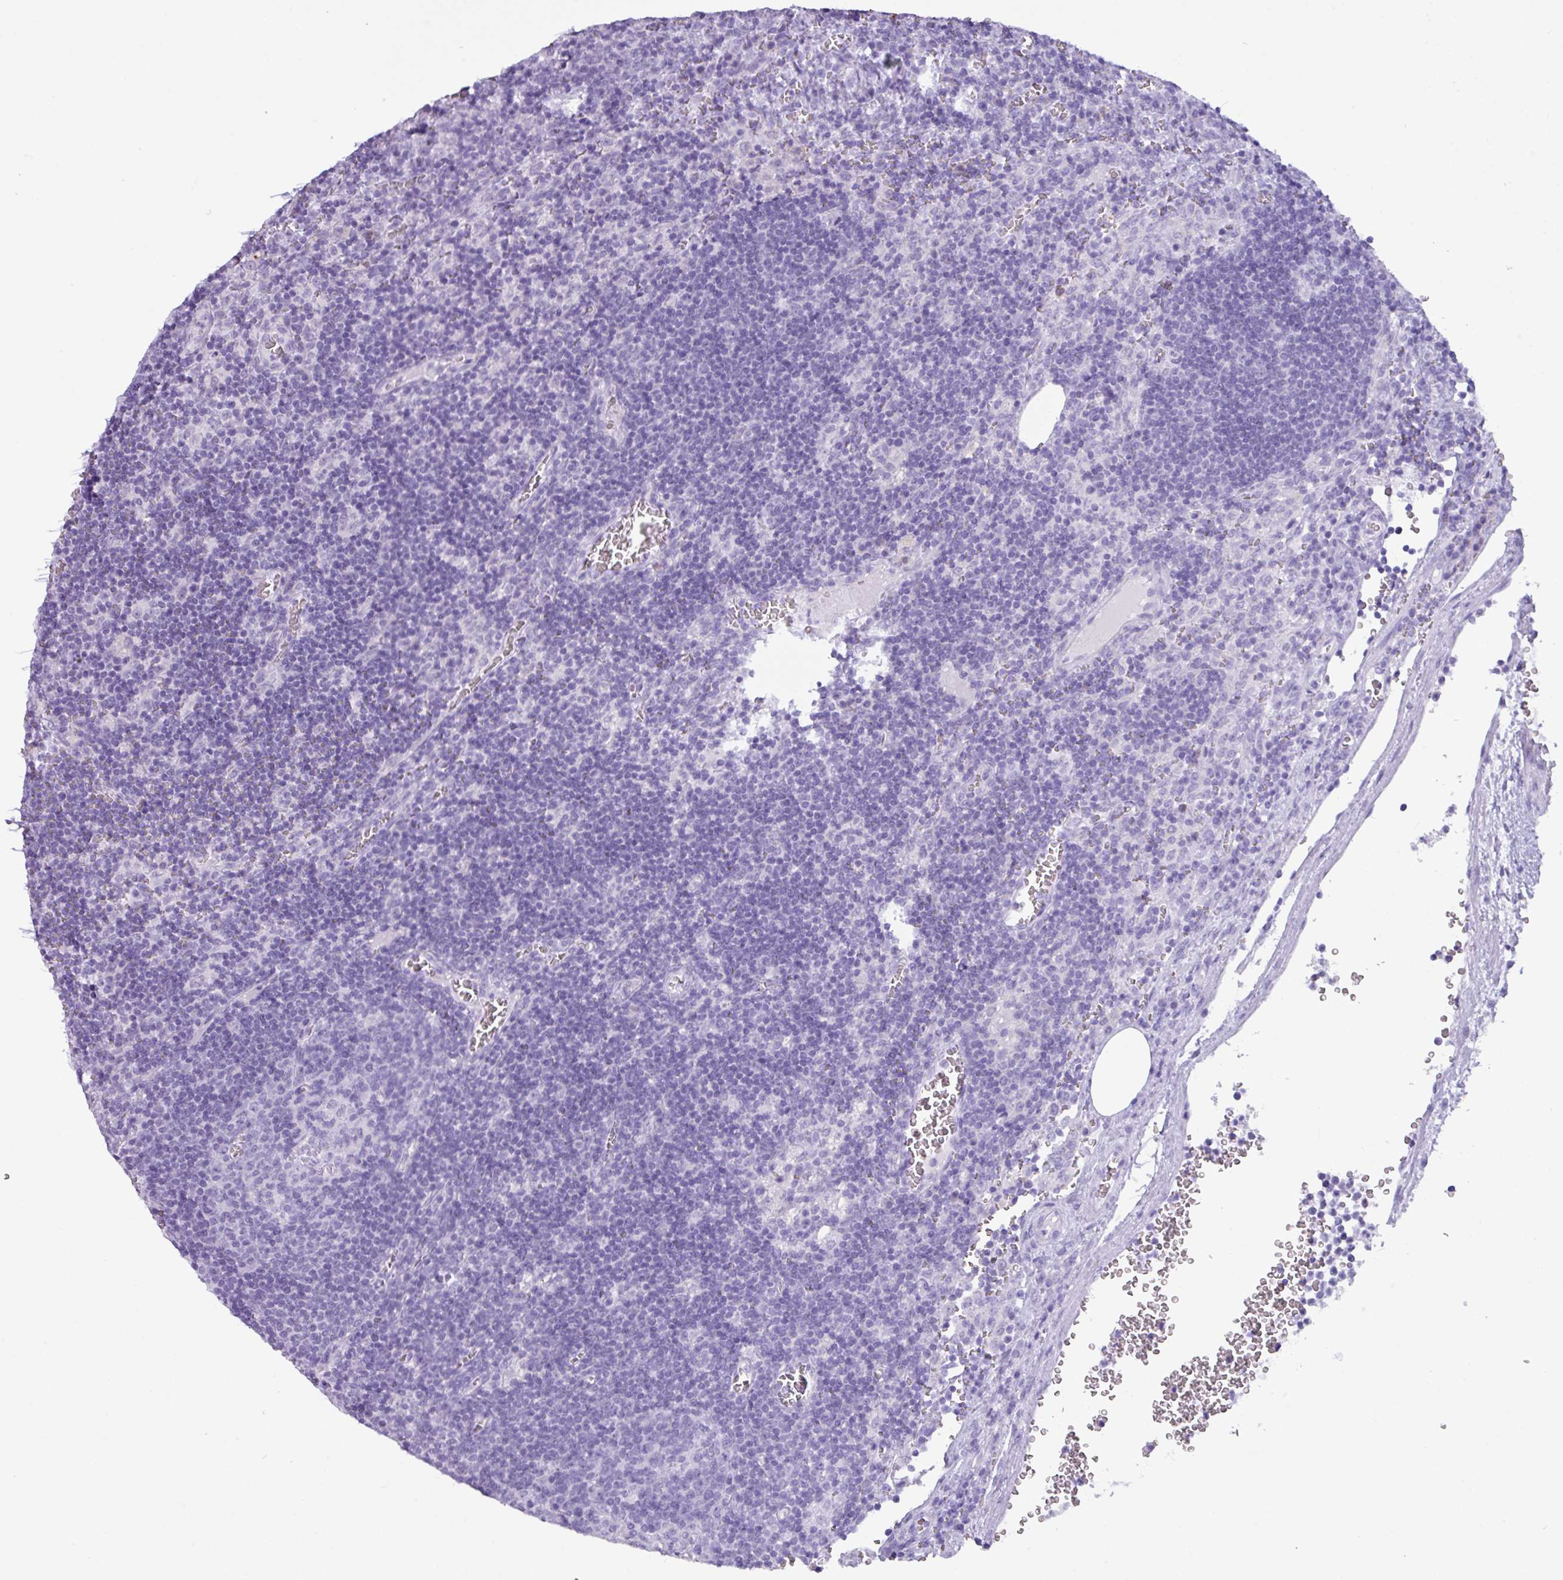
{"staining": {"intensity": "negative", "quantity": "none", "location": "none"}, "tissue": "lymph node", "cell_type": "Germinal center cells", "image_type": "normal", "snomed": [{"axis": "morphology", "description": "Normal tissue, NOS"}, {"axis": "topography", "description": "Lymph node"}], "caption": "DAB immunohistochemical staining of unremarkable lymph node displays no significant staining in germinal center cells.", "gene": "ZNF524", "patient": {"sex": "male", "age": 50}}